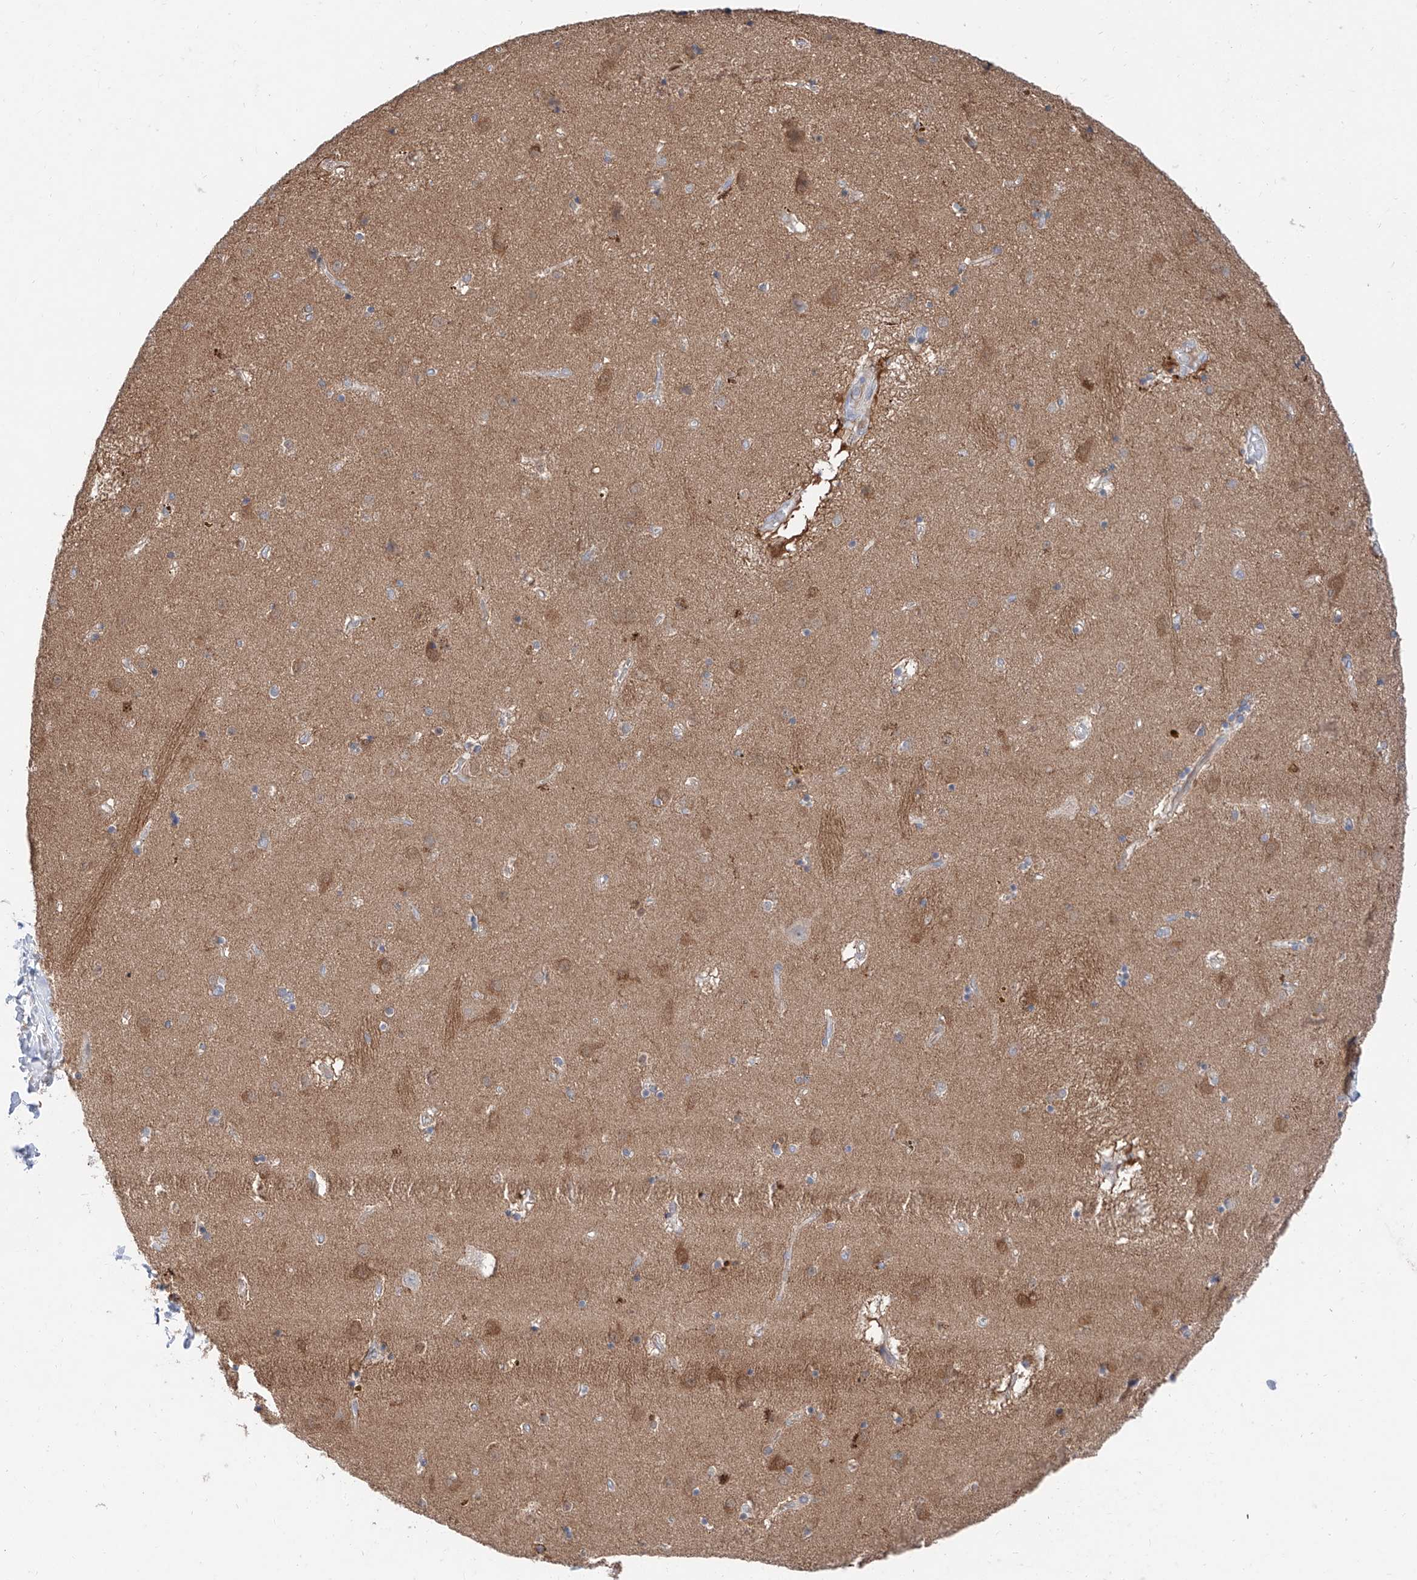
{"staining": {"intensity": "moderate", "quantity": "<25%", "location": "cytoplasmic/membranous"}, "tissue": "caudate", "cell_type": "Glial cells", "image_type": "normal", "snomed": [{"axis": "morphology", "description": "Normal tissue, NOS"}, {"axis": "topography", "description": "Lateral ventricle wall"}], "caption": "Brown immunohistochemical staining in normal caudate shows moderate cytoplasmic/membranous expression in about <25% of glial cells.", "gene": "FUCA2", "patient": {"sex": "male", "age": 70}}